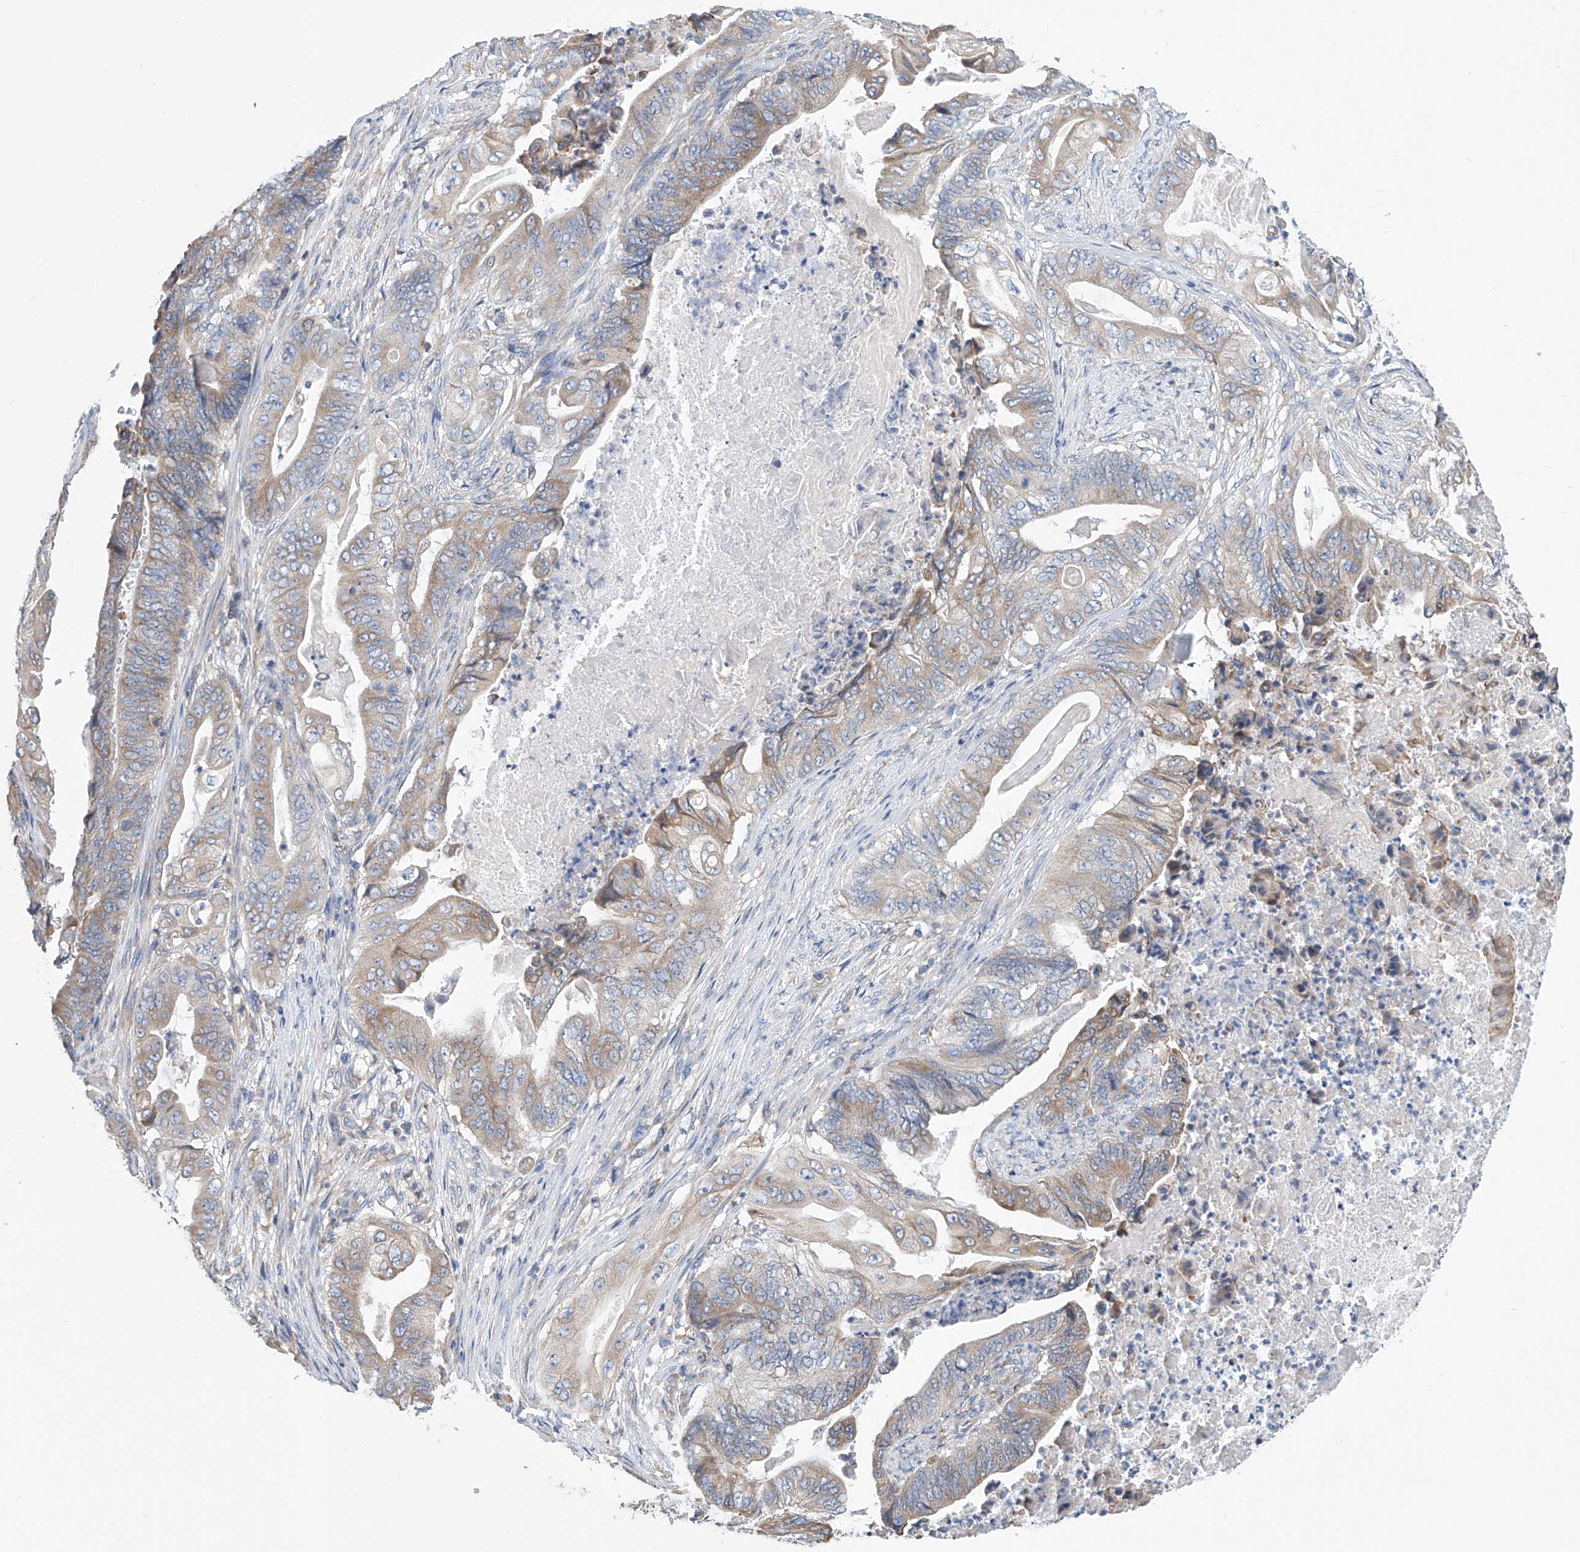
{"staining": {"intensity": "weak", "quantity": "25%-75%", "location": "cytoplasmic/membranous"}, "tissue": "stomach cancer", "cell_type": "Tumor cells", "image_type": "cancer", "snomed": [{"axis": "morphology", "description": "Adenocarcinoma, NOS"}, {"axis": "topography", "description": "Stomach"}], "caption": "Human stomach cancer stained with a brown dye displays weak cytoplasmic/membranous positive positivity in approximately 25%-75% of tumor cells.", "gene": "MAD2L1", "patient": {"sex": "female", "age": 73}}